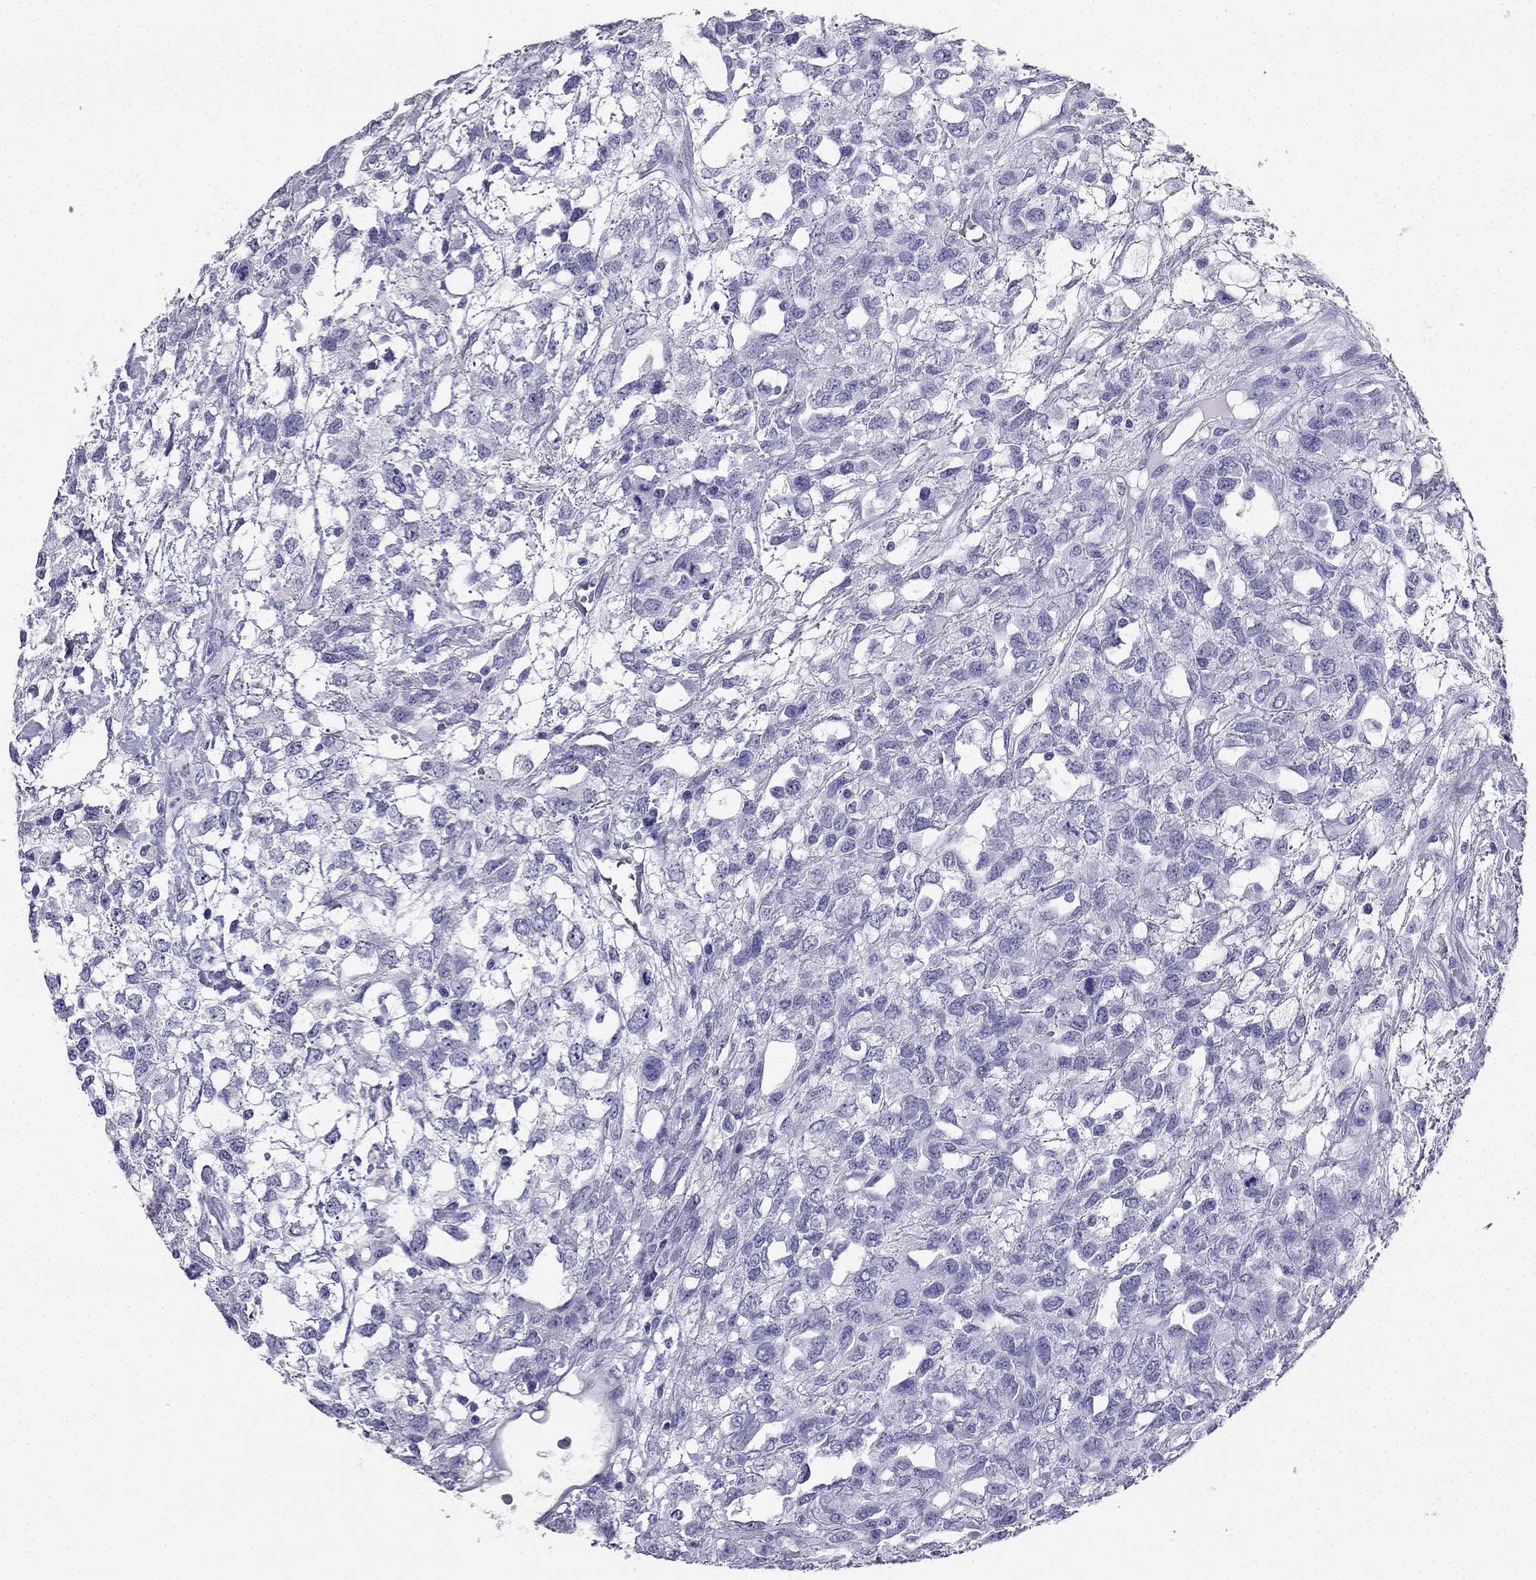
{"staining": {"intensity": "negative", "quantity": "none", "location": "none"}, "tissue": "testis cancer", "cell_type": "Tumor cells", "image_type": "cancer", "snomed": [{"axis": "morphology", "description": "Seminoma, NOS"}, {"axis": "topography", "description": "Testis"}], "caption": "Immunohistochemical staining of human seminoma (testis) displays no significant expression in tumor cells.", "gene": "TFF3", "patient": {"sex": "male", "age": 52}}